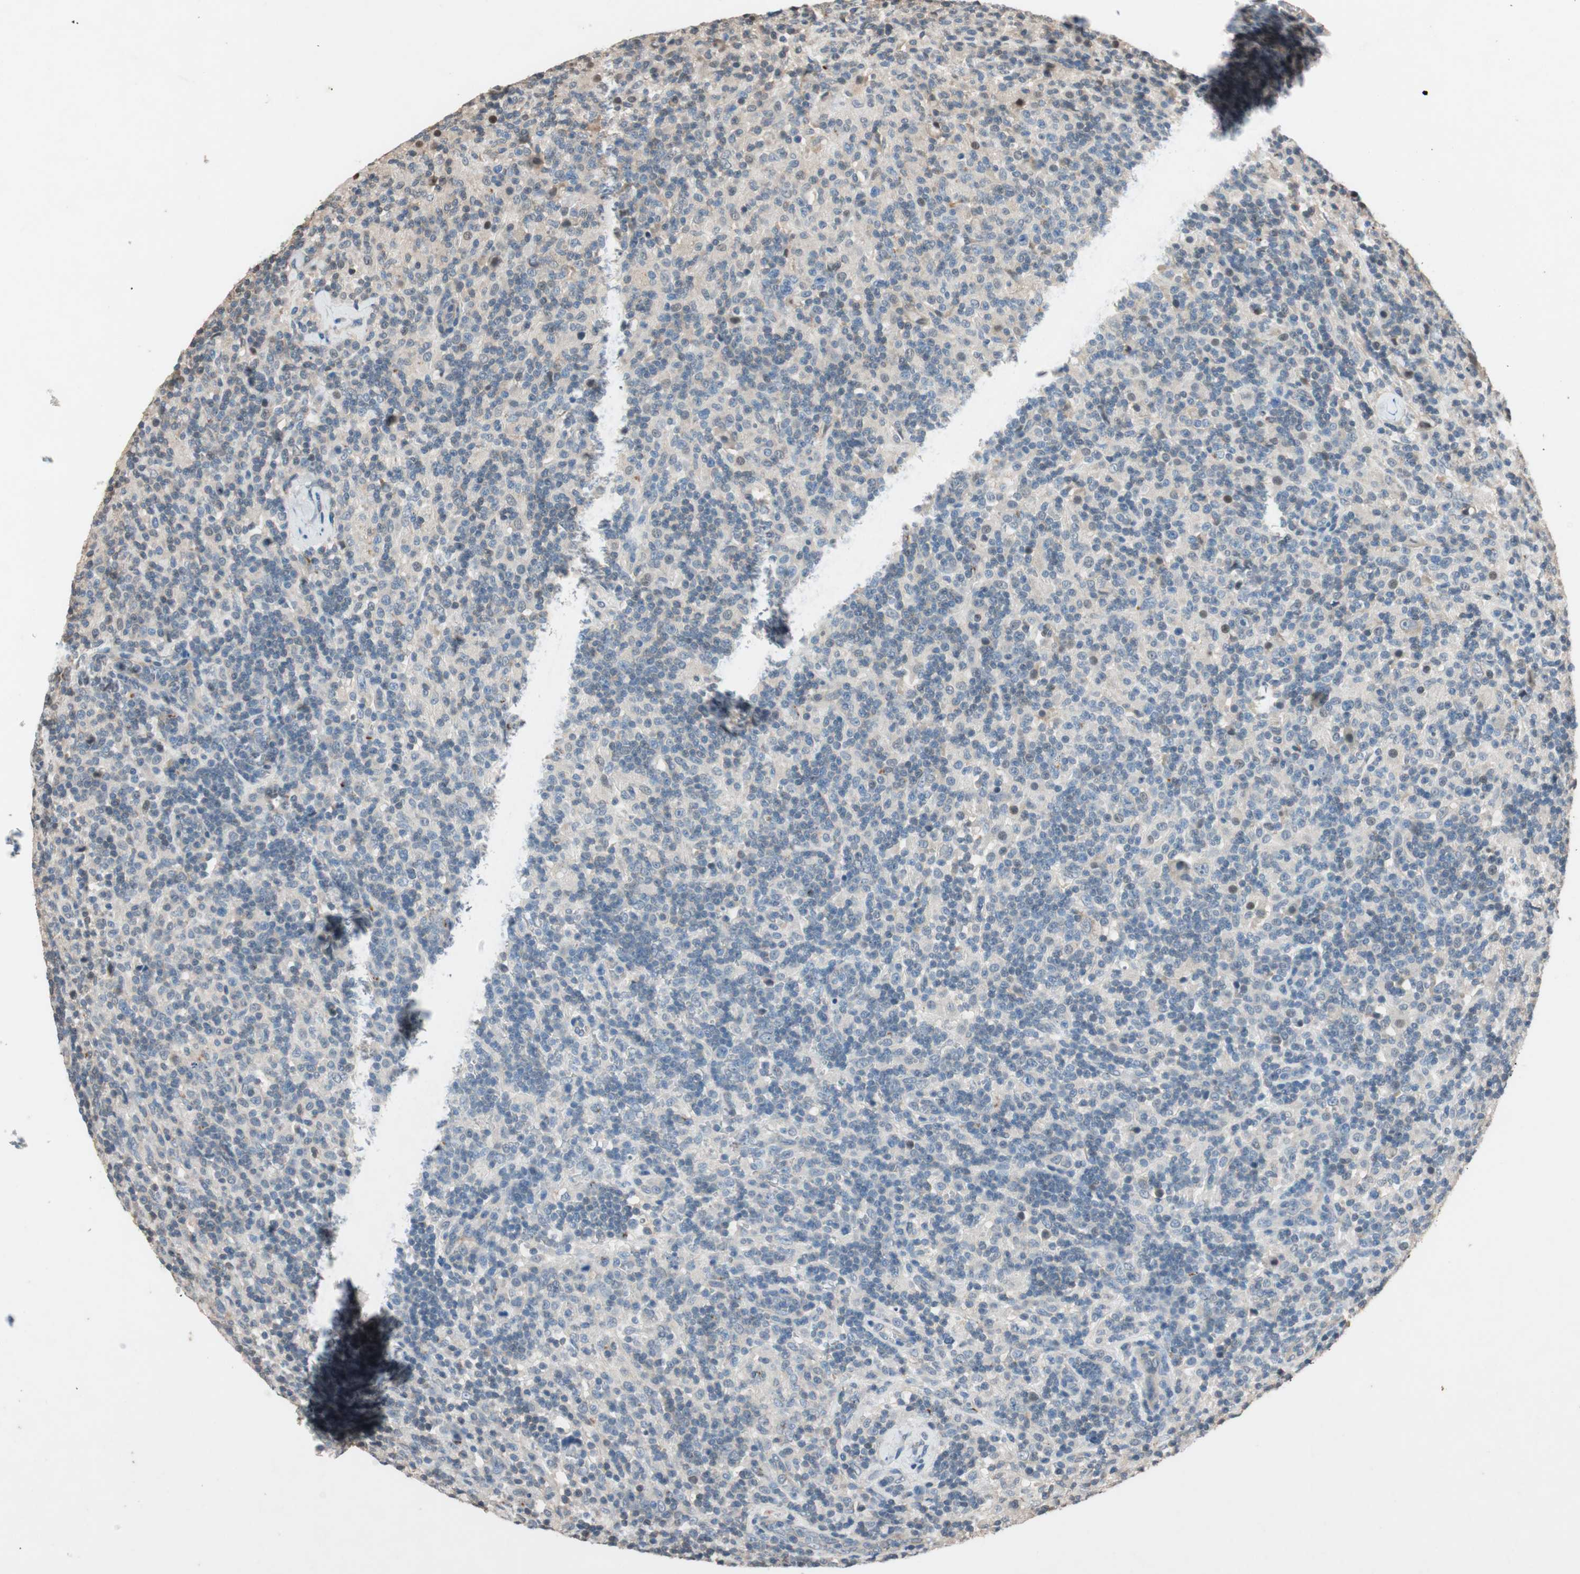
{"staining": {"intensity": "negative", "quantity": "none", "location": "none"}, "tissue": "lymphoma", "cell_type": "Tumor cells", "image_type": "cancer", "snomed": [{"axis": "morphology", "description": "Hodgkin's disease, NOS"}, {"axis": "topography", "description": "Lymph node"}], "caption": "Immunohistochemistry histopathology image of human Hodgkin's disease stained for a protein (brown), which displays no staining in tumor cells. (DAB IHC with hematoxylin counter stain).", "gene": "SERPINB5", "patient": {"sex": "male", "age": 70}}